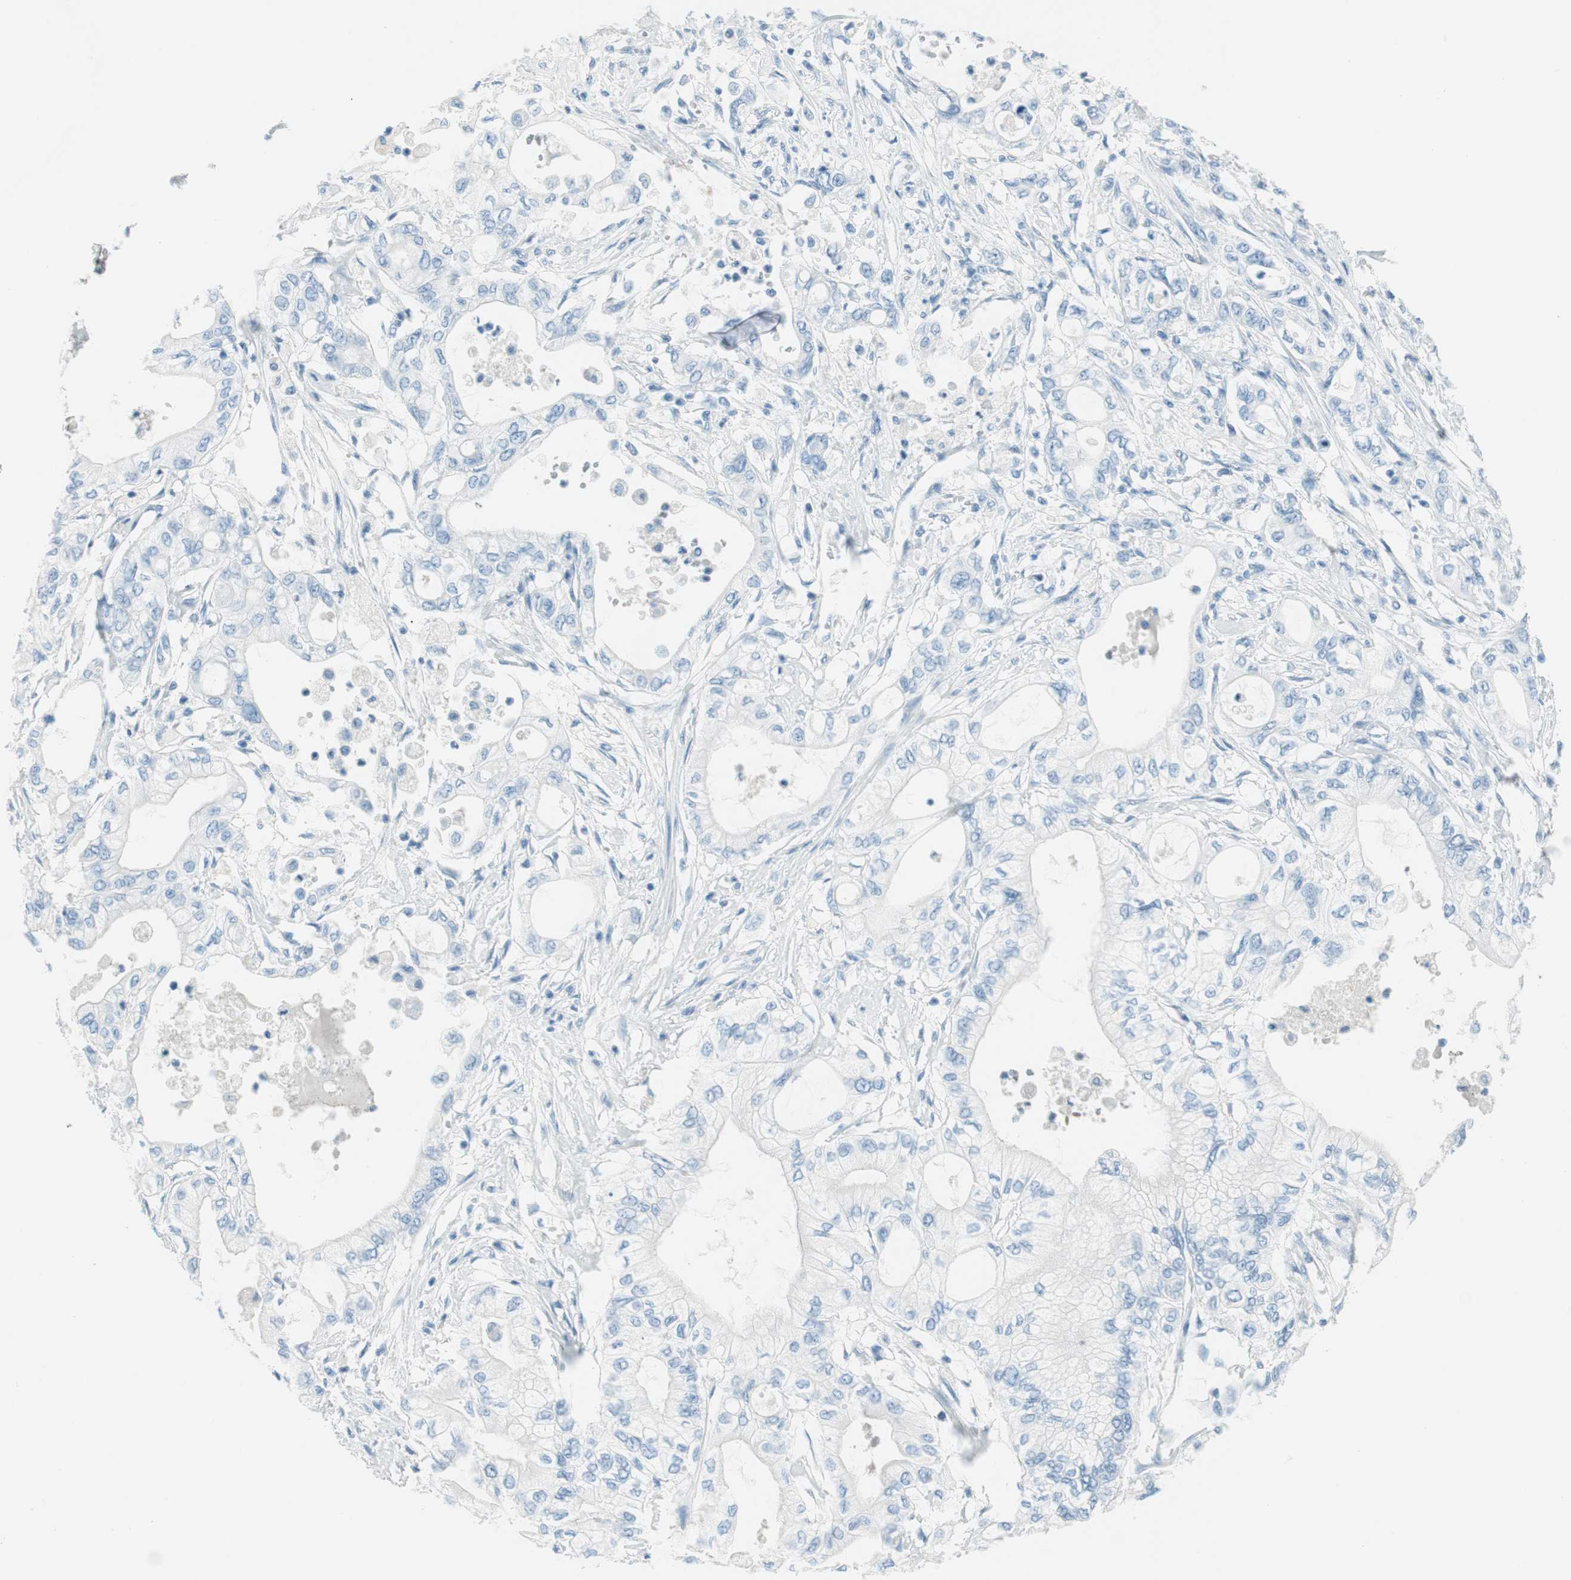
{"staining": {"intensity": "negative", "quantity": "none", "location": "none"}, "tissue": "pancreatic cancer", "cell_type": "Tumor cells", "image_type": "cancer", "snomed": [{"axis": "morphology", "description": "Adenocarcinoma, NOS"}, {"axis": "topography", "description": "Pancreas"}], "caption": "A micrograph of human pancreatic cancer is negative for staining in tumor cells.", "gene": "TNFRSF13C", "patient": {"sex": "male", "age": 79}}